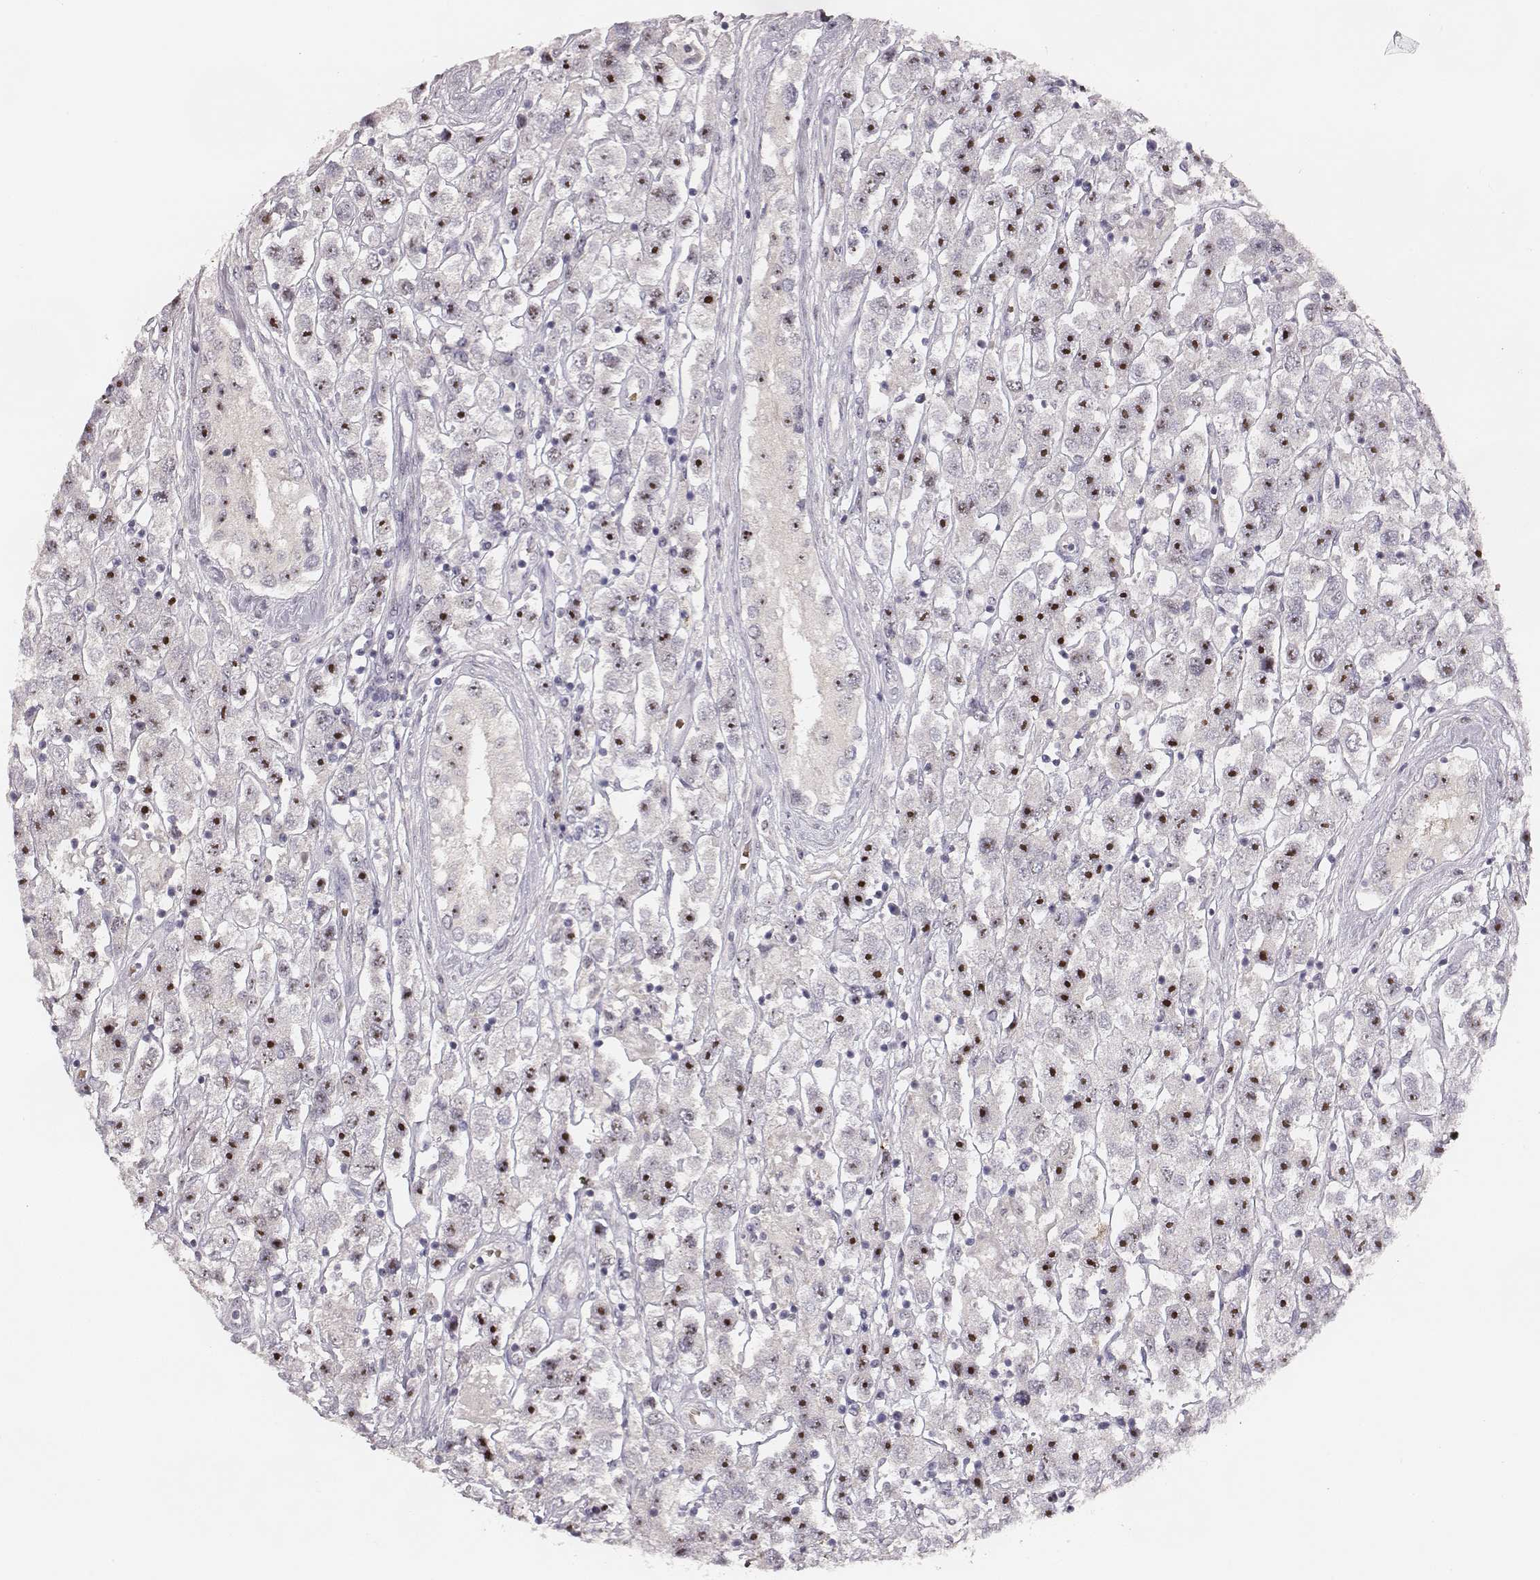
{"staining": {"intensity": "strong", "quantity": ">75%", "location": "nuclear"}, "tissue": "testis cancer", "cell_type": "Tumor cells", "image_type": "cancer", "snomed": [{"axis": "morphology", "description": "Seminoma, NOS"}, {"axis": "topography", "description": "Testis"}], "caption": "Immunohistochemical staining of seminoma (testis) exhibits high levels of strong nuclear staining in about >75% of tumor cells. Immunohistochemistry stains the protein of interest in brown and the nuclei are stained blue.", "gene": "NIFK", "patient": {"sex": "male", "age": 45}}